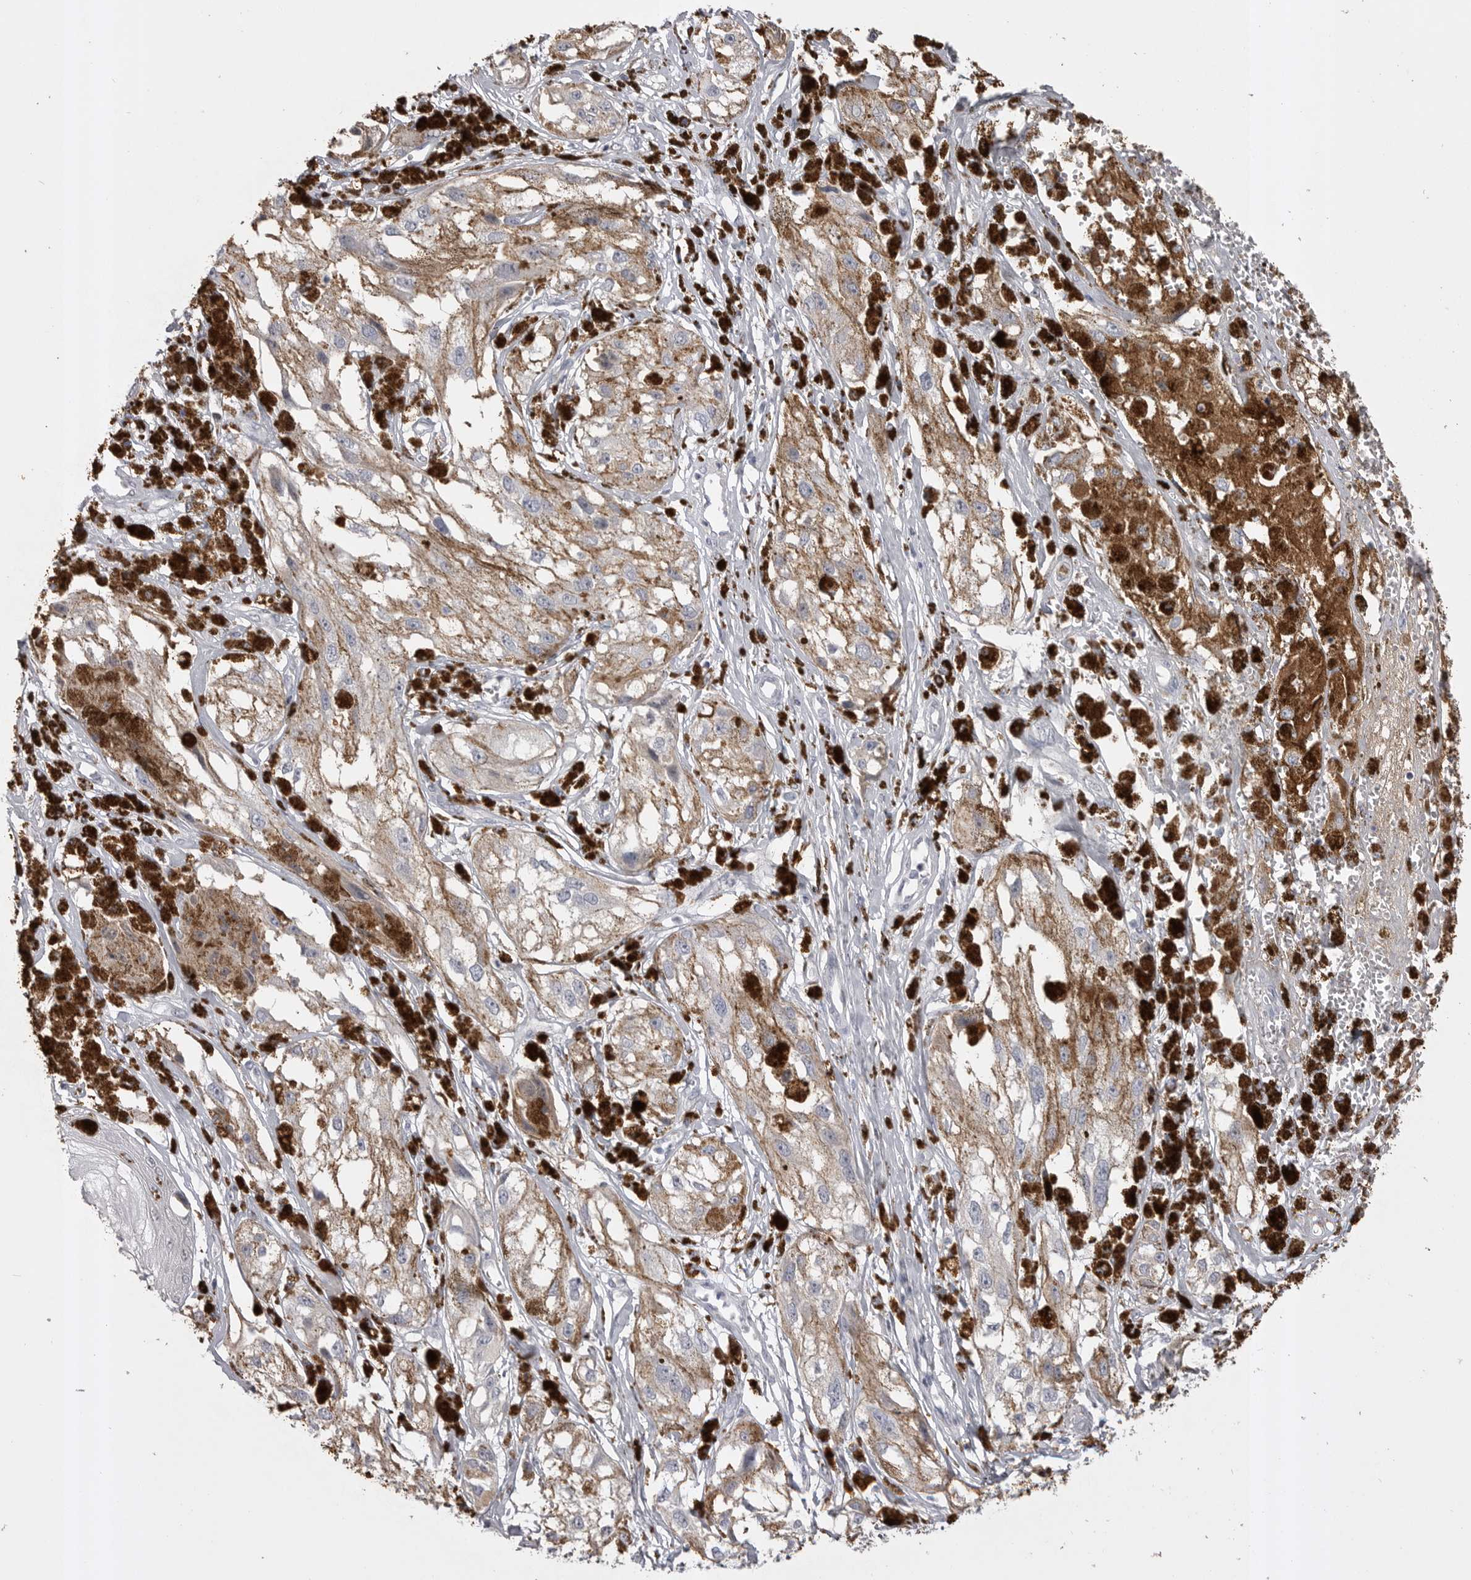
{"staining": {"intensity": "negative", "quantity": "none", "location": "none"}, "tissue": "melanoma", "cell_type": "Tumor cells", "image_type": "cancer", "snomed": [{"axis": "morphology", "description": "Malignant melanoma, NOS"}, {"axis": "topography", "description": "Skin"}], "caption": "IHC micrograph of malignant melanoma stained for a protein (brown), which displays no positivity in tumor cells. The staining was performed using DAB (3,3'-diaminobenzidine) to visualize the protein expression in brown, while the nuclei were stained in blue with hematoxylin (Magnification: 20x).", "gene": "AHSG", "patient": {"sex": "male", "age": 88}}